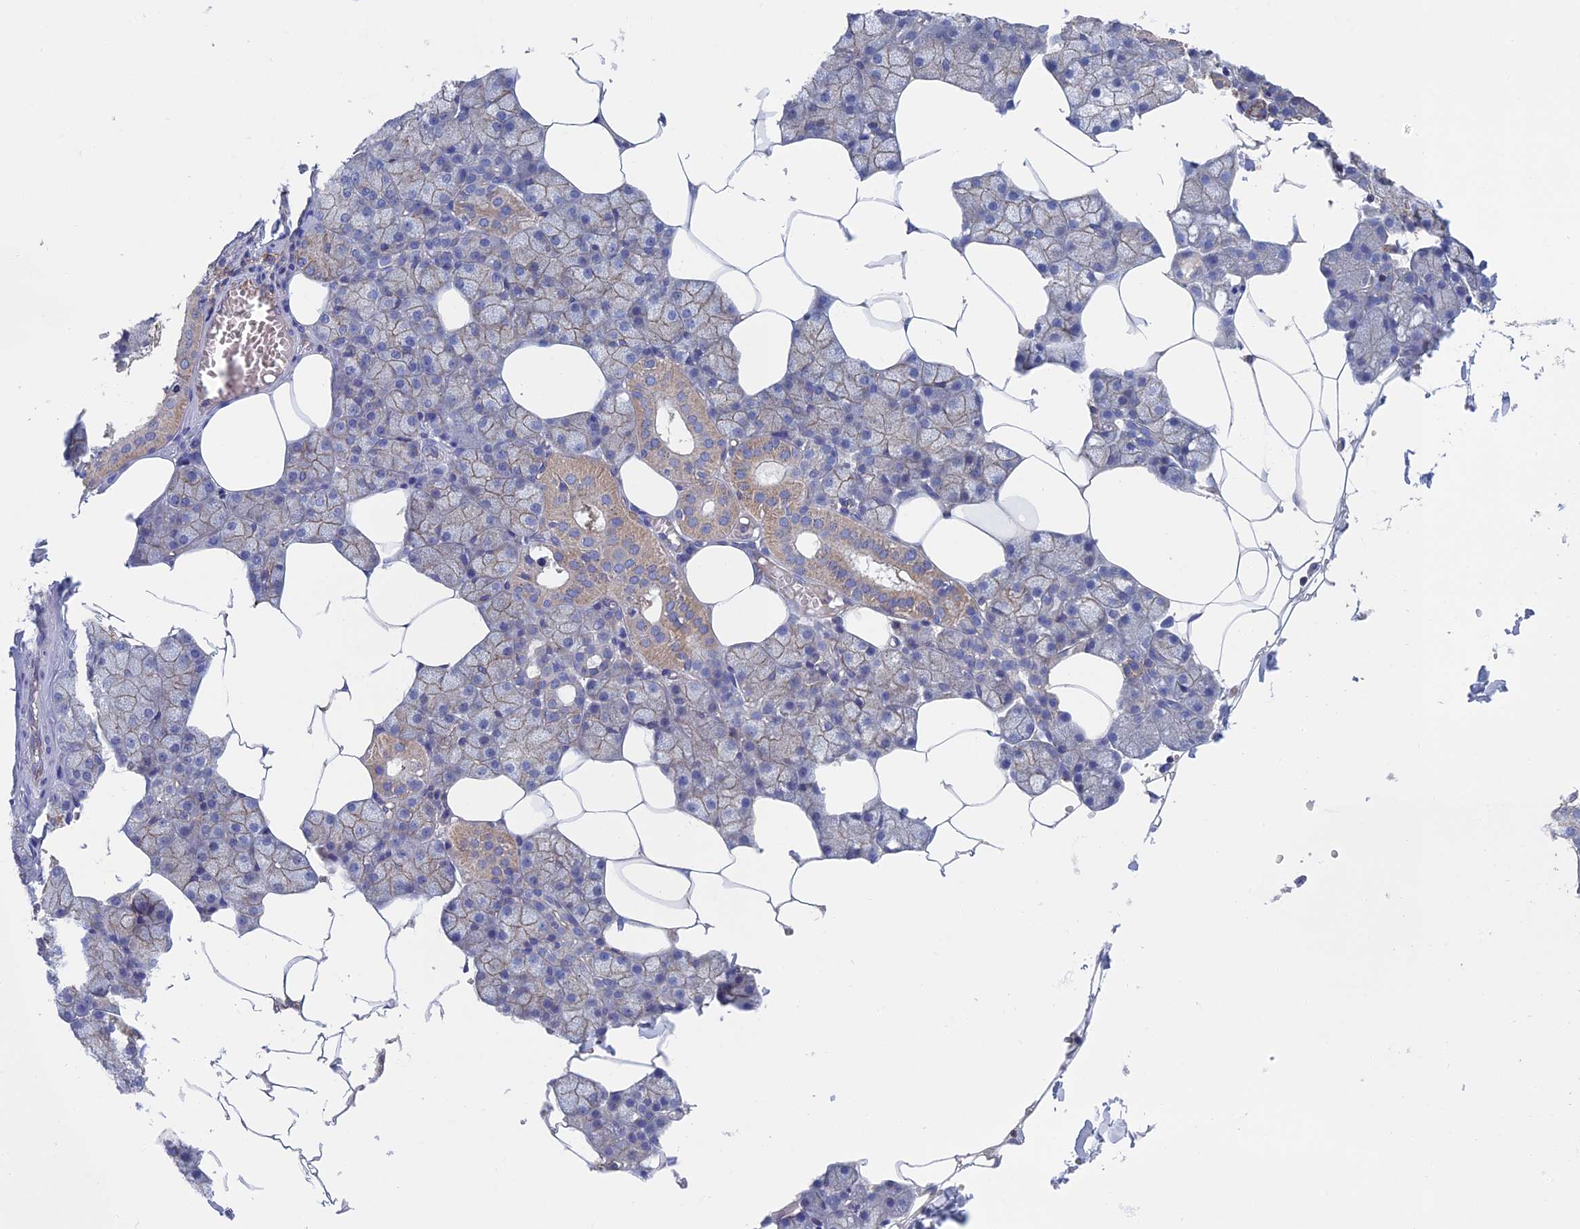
{"staining": {"intensity": "moderate", "quantity": "25%-75%", "location": "cytoplasmic/membranous"}, "tissue": "salivary gland", "cell_type": "Glandular cells", "image_type": "normal", "snomed": [{"axis": "morphology", "description": "Normal tissue, NOS"}, {"axis": "topography", "description": "Salivary gland"}], "caption": "The photomicrograph reveals a brown stain indicating the presence of a protein in the cytoplasmic/membranous of glandular cells in salivary gland. Ihc stains the protein of interest in brown and the nuclei are stained blue.", "gene": "SNX11", "patient": {"sex": "male", "age": 62}}